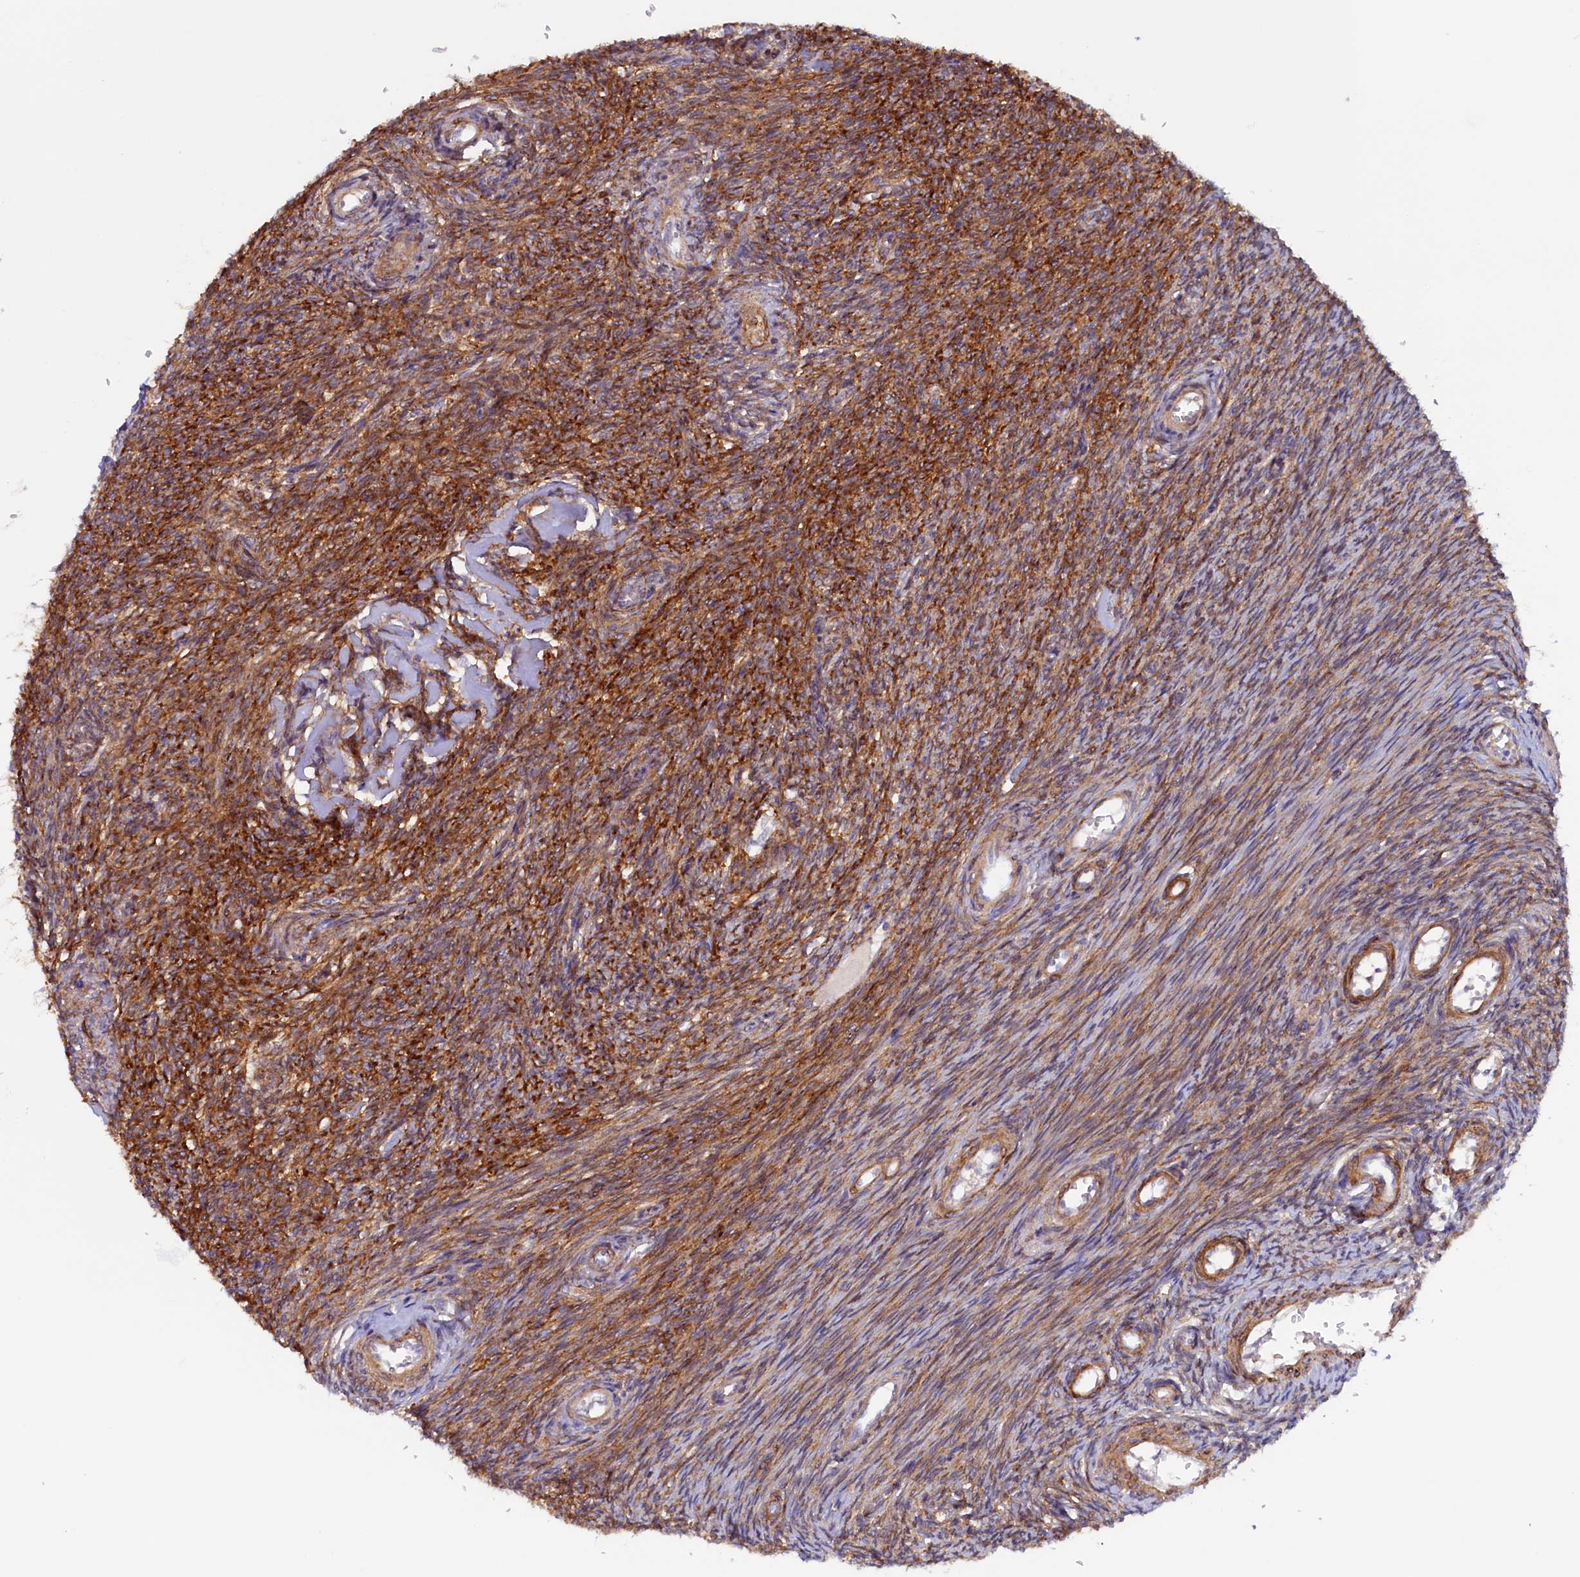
{"staining": {"intensity": "strong", "quantity": "25%-75%", "location": "cytoplasmic/membranous"}, "tissue": "ovary", "cell_type": "Ovarian stroma cells", "image_type": "normal", "snomed": [{"axis": "morphology", "description": "Normal tissue, NOS"}, {"axis": "topography", "description": "Ovary"}], "caption": "This image reveals immunohistochemistry staining of normal ovary, with high strong cytoplasmic/membranous expression in about 25%-75% of ovarian stroma cells.", "gene": "PACSIN3", "patient": {"sex": "female", "age": 44}}